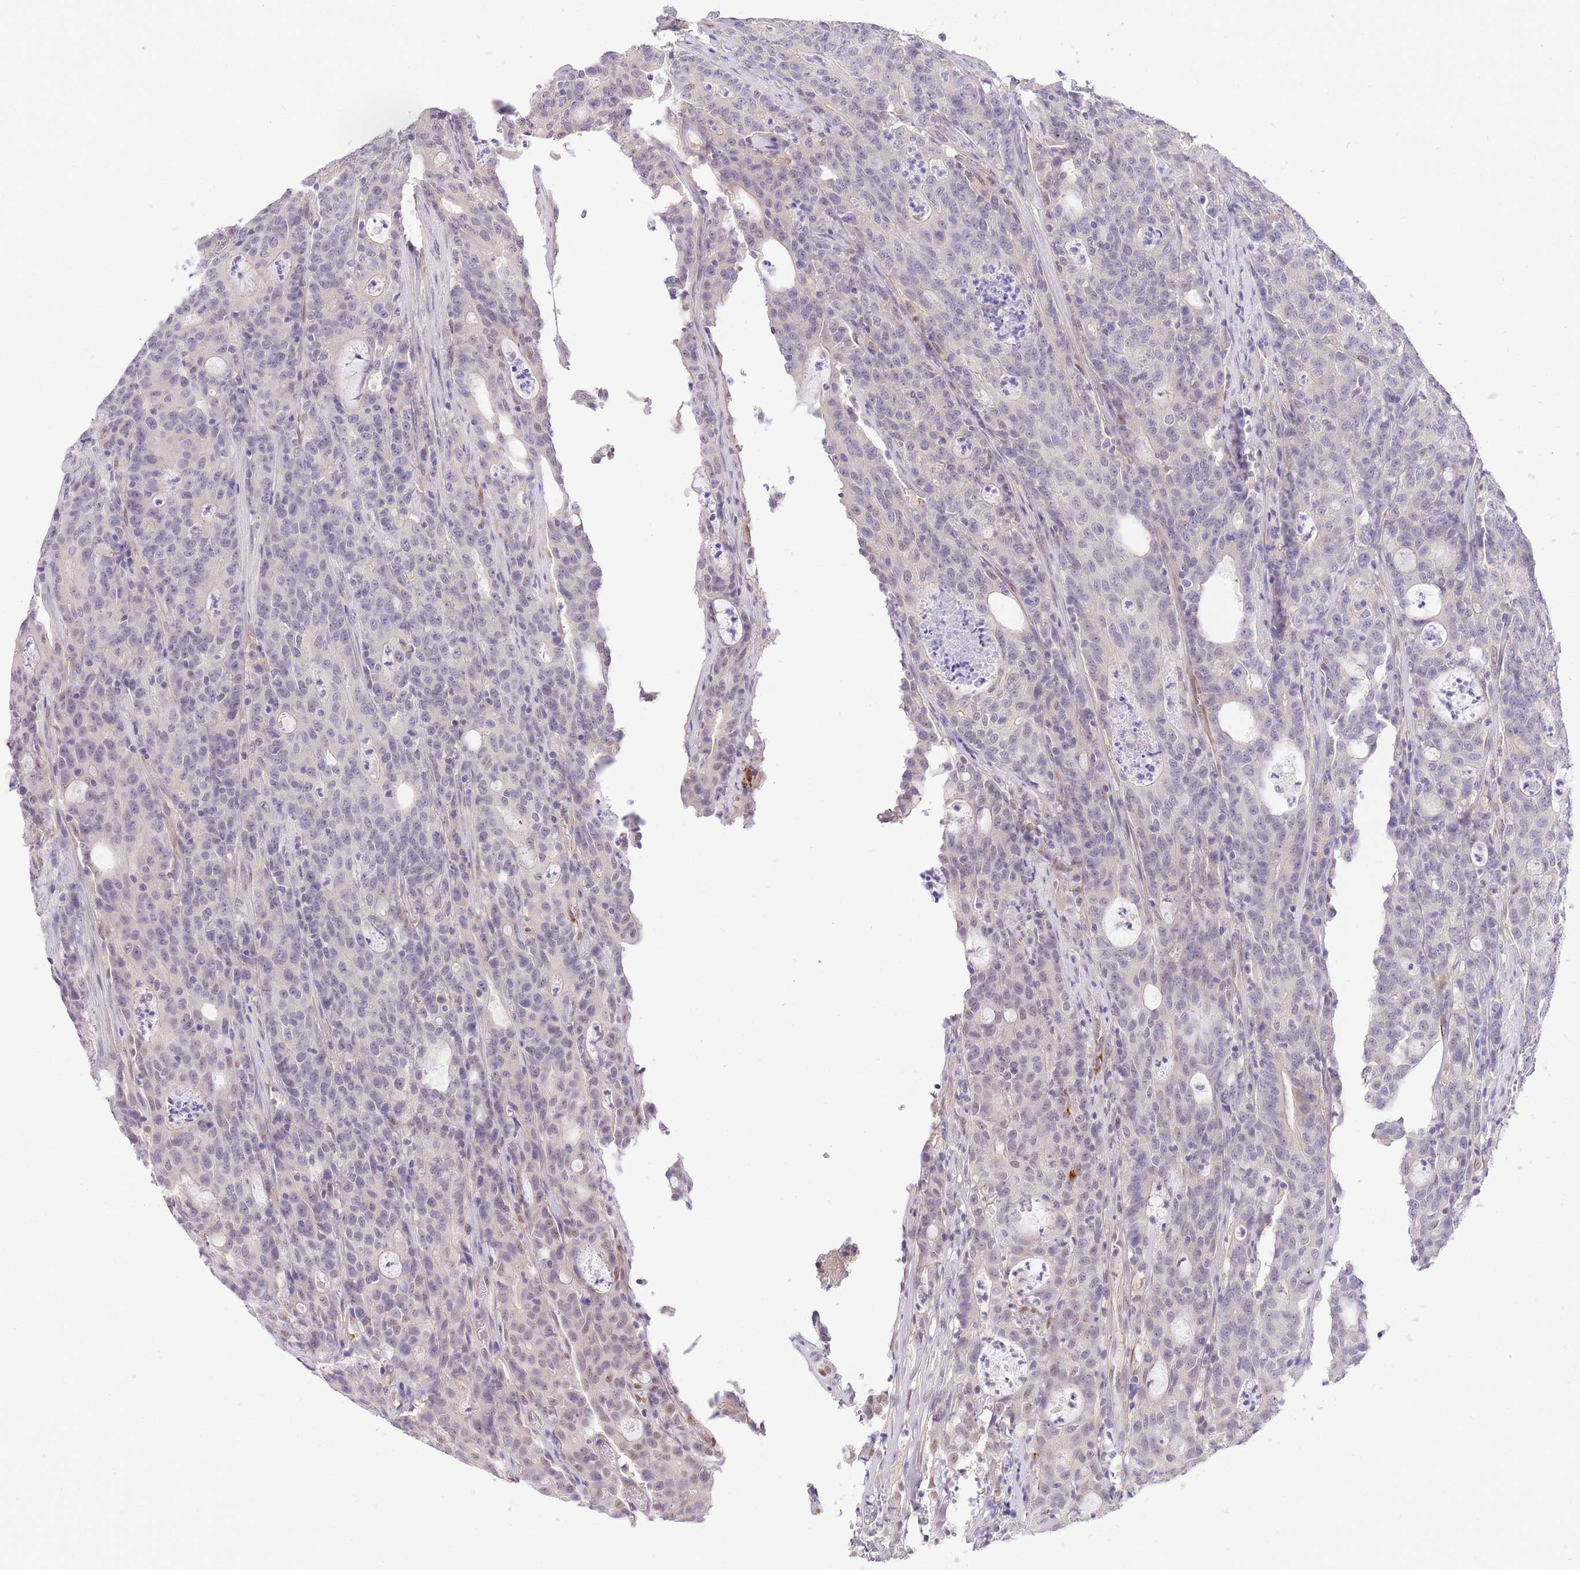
{"staining": {"intensity": "negative", "quantity": "none", "location": "none"}, "tissue": "colorectal cancer", "cell_type": "Tumor cells", "image_type": "cancer", "snomed": [{"axis": "morphology", "description": "Adenocarcinoma, NOS"}, {"axis": "topography", "description": "Colon"}], "caption": "Immunohistochemistry image of neoplastic tissue: colorectal cancer (adenocarcinoma) stained with DAB exhibits no significant protein staining in tumor cells. (DAB (3,3'-diaminobenzidine) immunohistochemistry (IHC) with hematoxylin counter stain).", "gene": "S100PBP", "patient": {"sex": "male", "age": 83}}